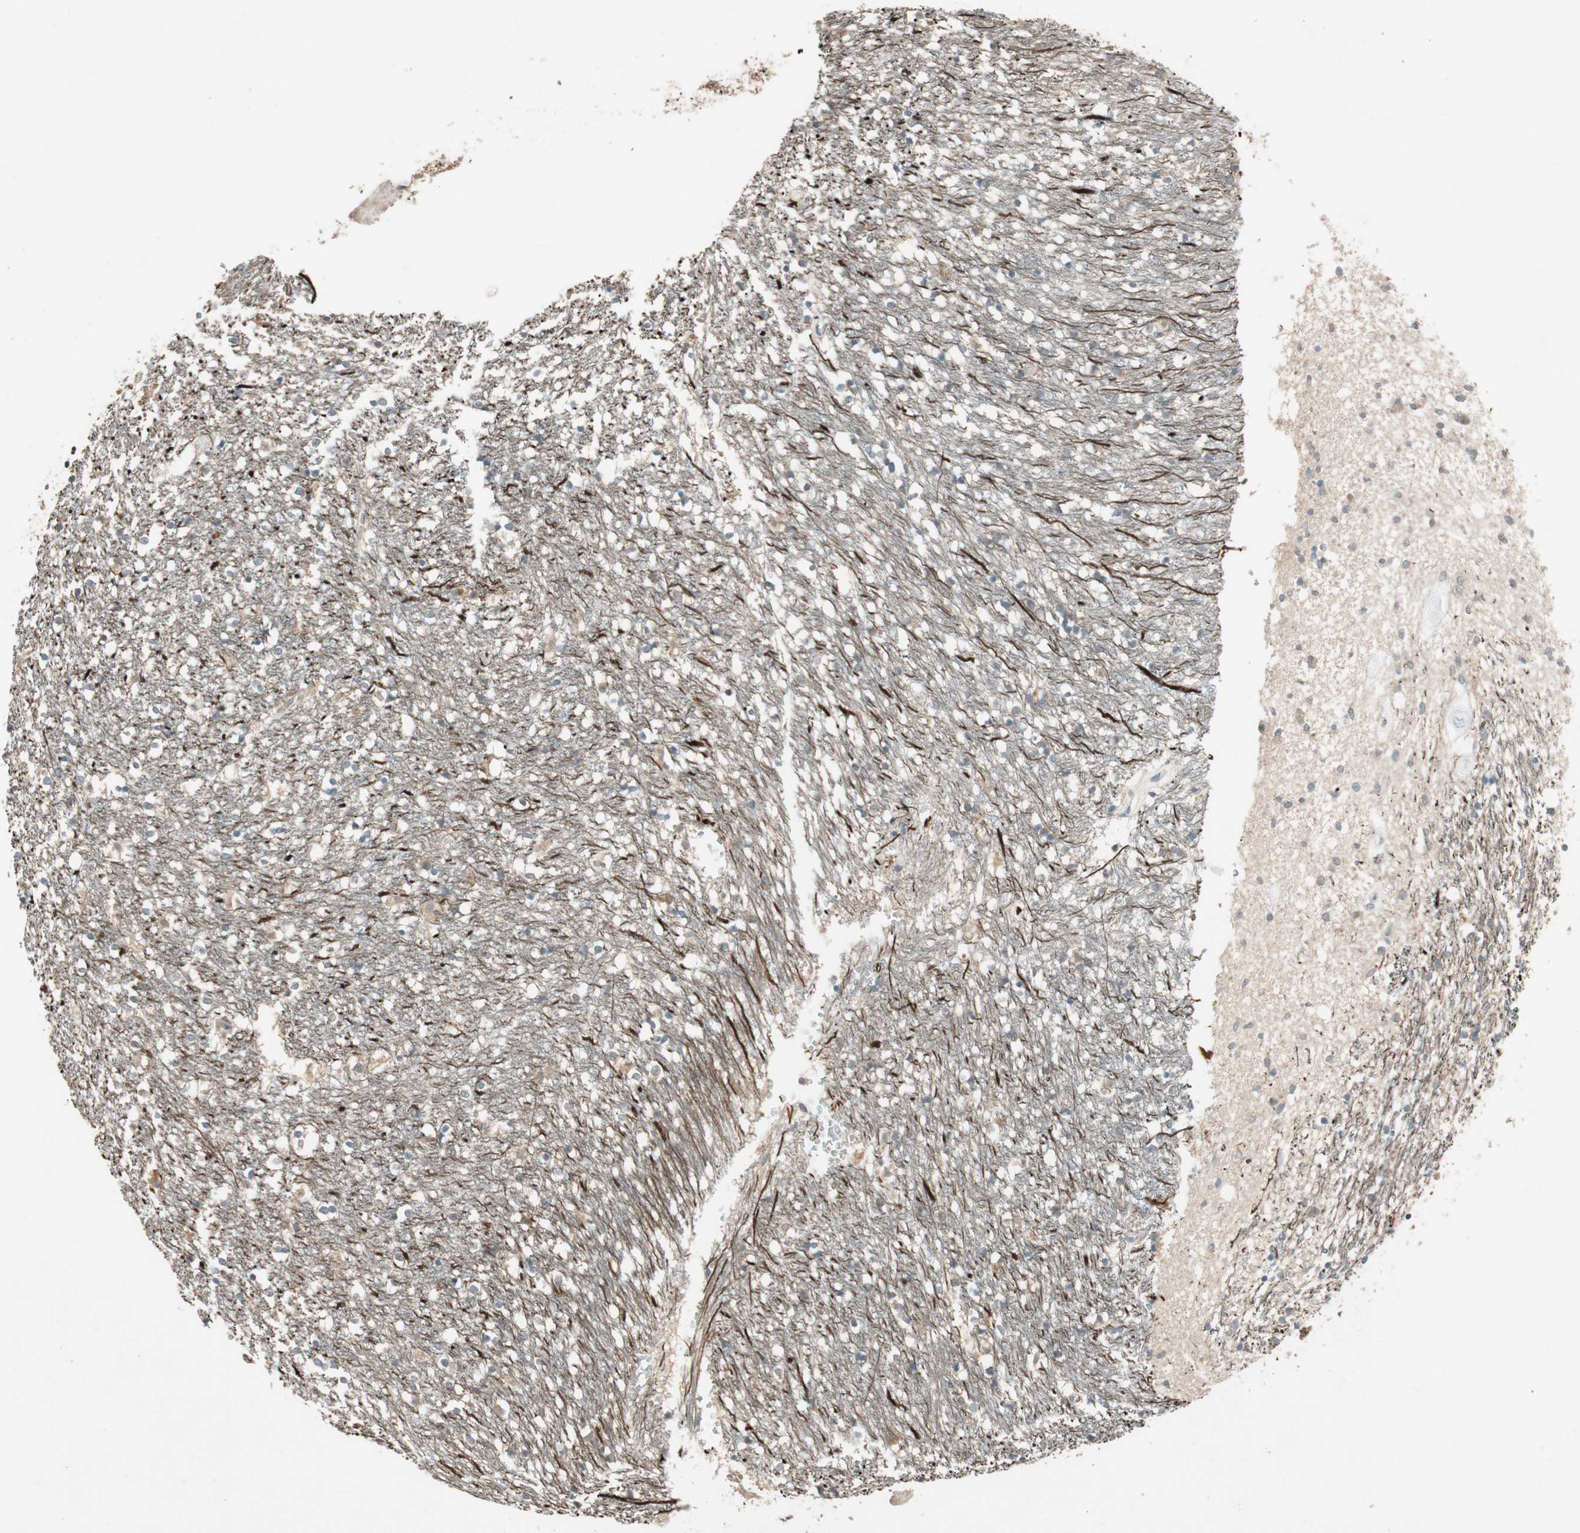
{"staining": {"intensity": "weak", "quantity": "<25%", "location": "cytoplasmic/membranous"}, "tissue": "caudate", "cell_type": "Glial cells", "image_type": "normal", "snomed": [{"axis": "morphology", "description": "Normal tissue, NOS"}, {"axis": "topography", "description": "Lateral ventricle wall"}], "caption": "DAB immunohistochemical staining of unremarkable caudate exhibits no significant positivity in glial cells.", "gene": "NCLN", "patient": {"sex": "female", "age": 54}}